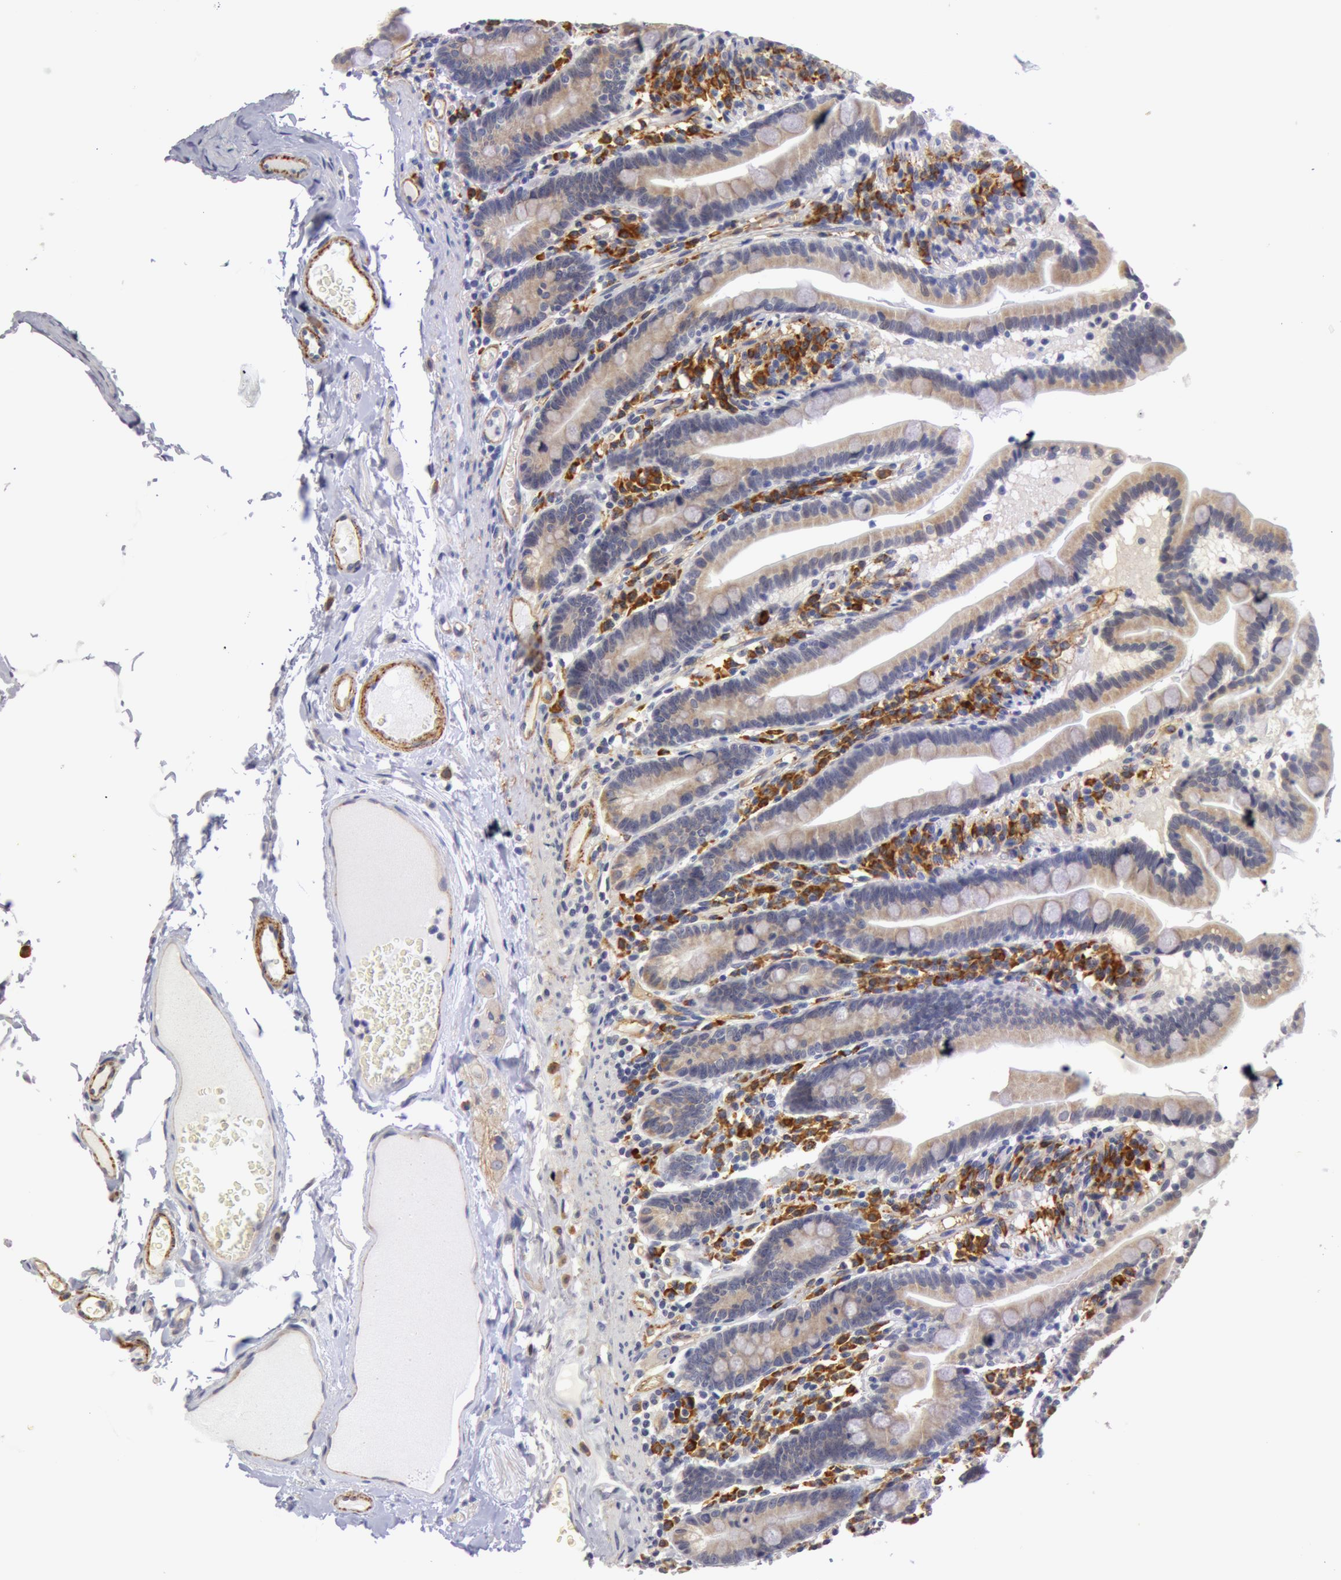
{"staining": {"intensity": "weak", "quantity": ">75%", "location": "cytoplasmic/membranous"}, "tissue": "duodenum", "cell_type": "Glandular cells", "image_type": "normal", "snomed": [{"axis": "morphology", "description": "Normal tissue, NOS"}, {"axis": "topography", "description": "Duodenum"}], "caption": "Immunohistochemical staining of benign human duodenum reveals >75% levels of weak cytoplasmic/membranous protein expression in about >75% of glandular cells. (Brightfield microscopy of DAB IHC at high magnification).", "gene": "IL23A", "patient": {"sex": "female", "age": 75}}